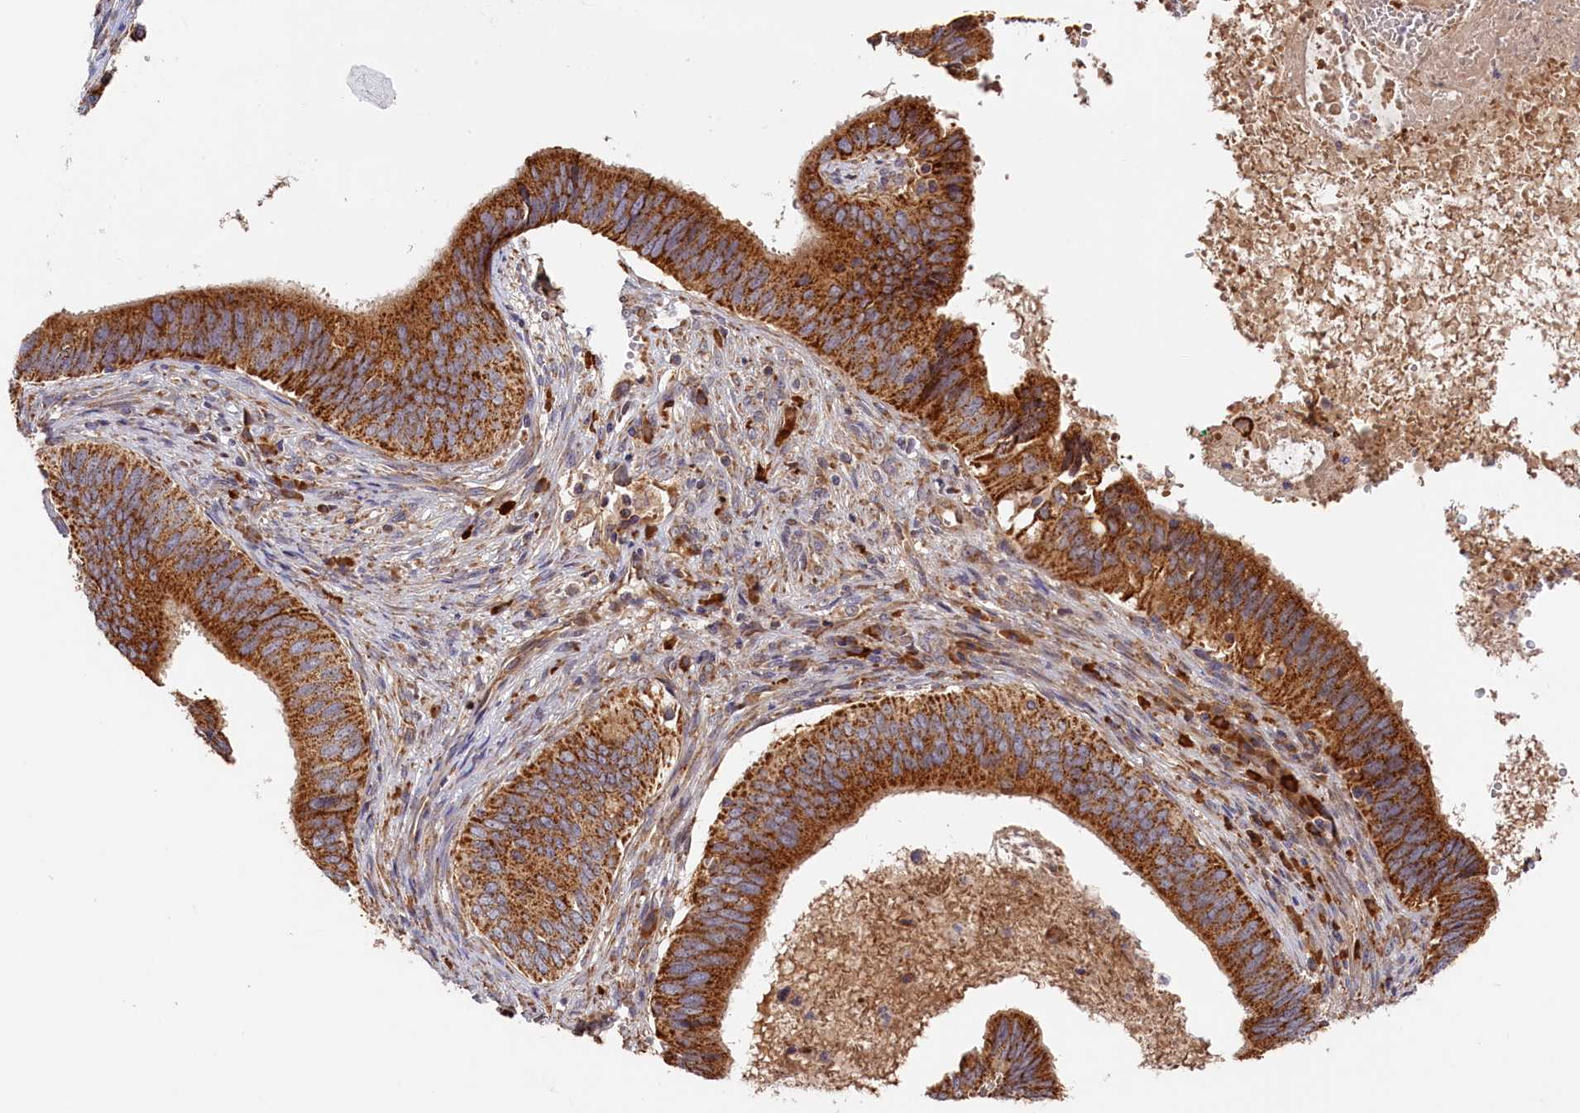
{"staining": {"intensity": "strong", "quantity": ">75%", "location": "cytoplasmic/membranous"}, "tissue": "cervical cancer", "cell_type": "Tumor cells", "image_type": "cancer", "snomed": [{"axis": "morphology", "description": "Adenocarcinoma, NOS"}, {"axis": "topography", "description": "Cervix"}], "caption": "Human cervical cancer stained for a protein (brown) shows strong cytoplasmic/membranous positive staining in about >75% of tumor cells.", "gene": "CEP44", "patient": {"sex": "female", "age": 42}}